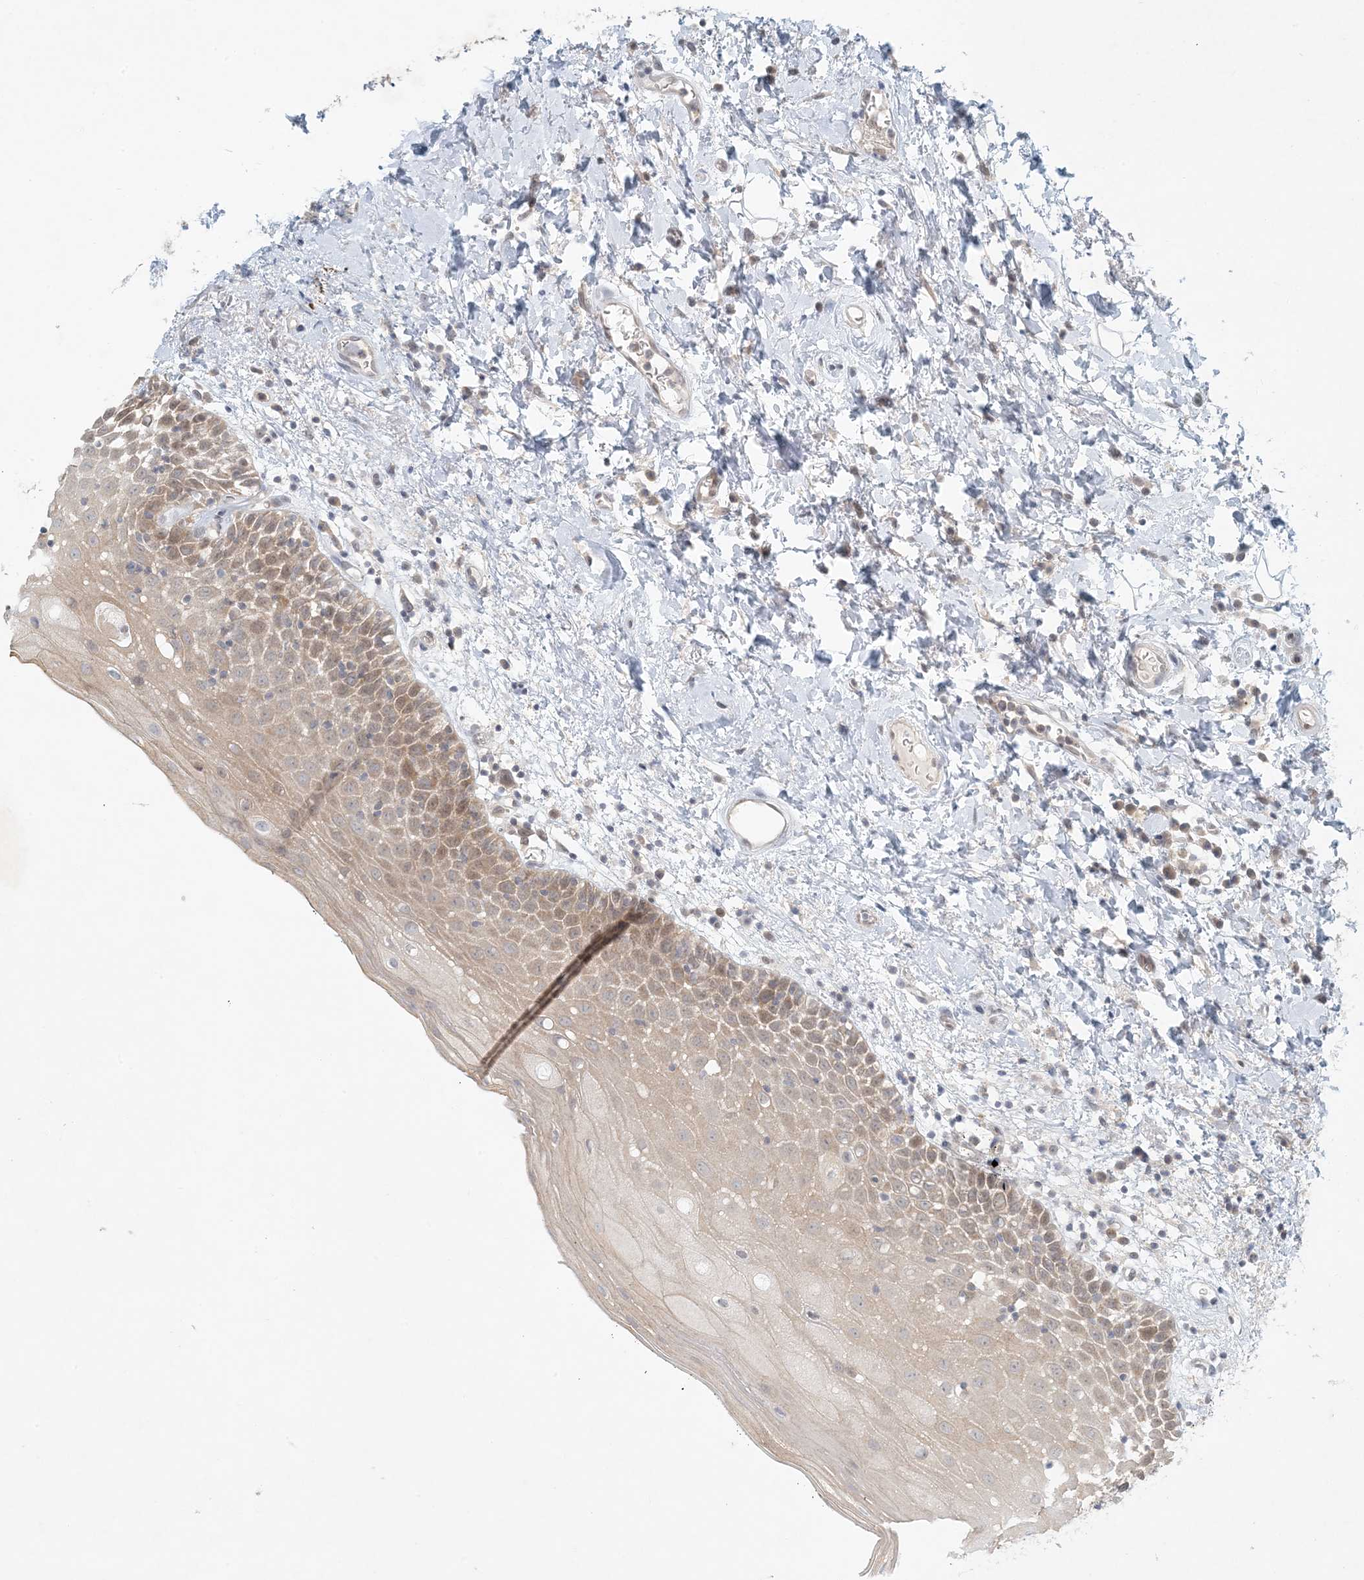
{"staining": {"intensity": "moderate", "quantity": "25%-75%", "location": "cytoplasmic/membranous"}, "tissue": "oral mucosa", "cell_type": "Squamous epithelial cells", "image_type": "normal", "snomed": [{"axis": "morphology", "description": "Normal tissue, NOS"}, {"axis": "topography", "description": "Oral tissue"}], "caption": "Moderate cytoplasmic/membranous staining is identified in about 25%-75% of squamous epithelial cells in normal oral mucosa.", "gene": "OBI1", "patient": {"sex": "male", "age": 74}}